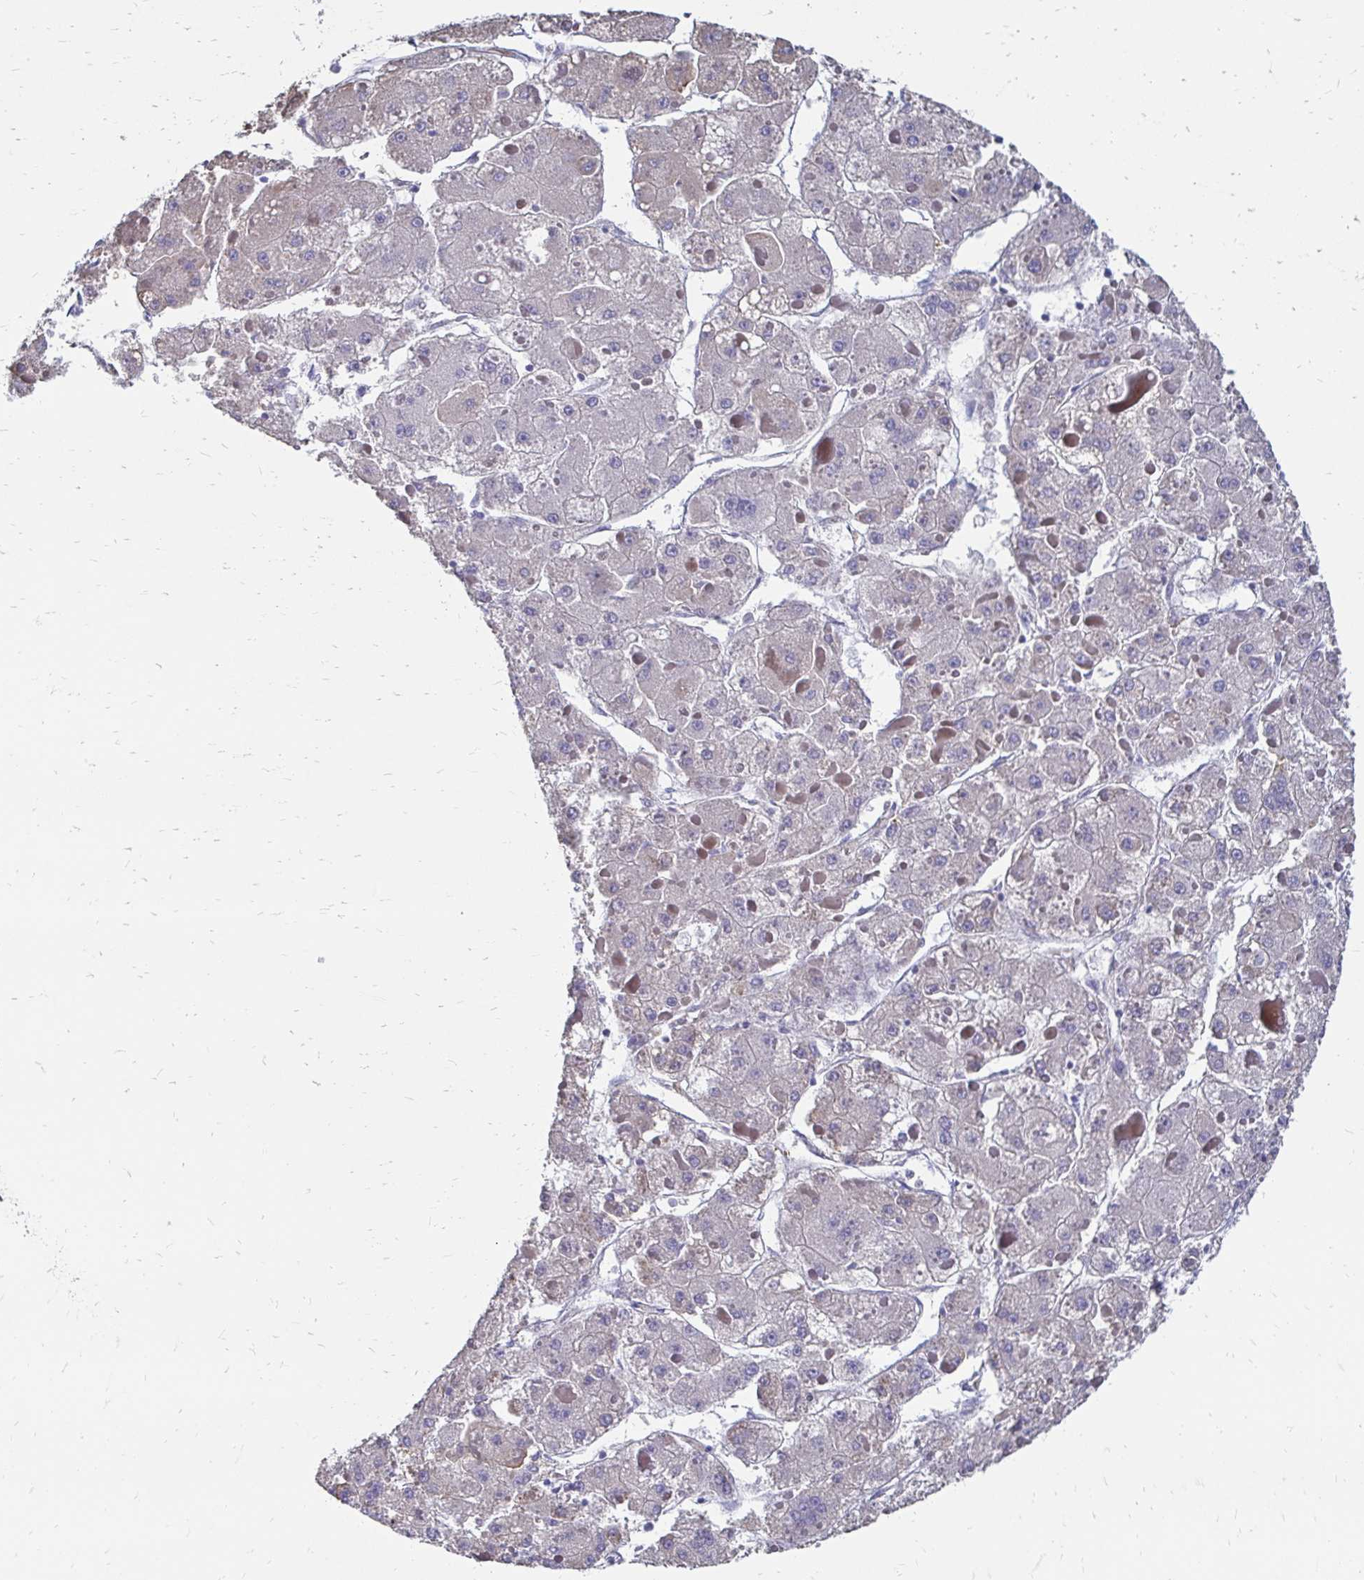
{"staining": {"intensity": "negative", "quantity": "none", "location": "none"}, "tissue": "liver cancer", "cell_type": "Tumor cells", "image_type": "cancer", "snomed": [{"axis": "morphology", "description": "Carcinoma, Hepatocellular, NOS"}, {"axis": "topography", "description": "Liver"}], "caption": "DAB immunohistochemical staining of liver cancer (hepatocellular carcinoma) shows no significant staining in tumor cells.", "gene": "CDKL1", "patient": {"sex": "female", "age": 73}}